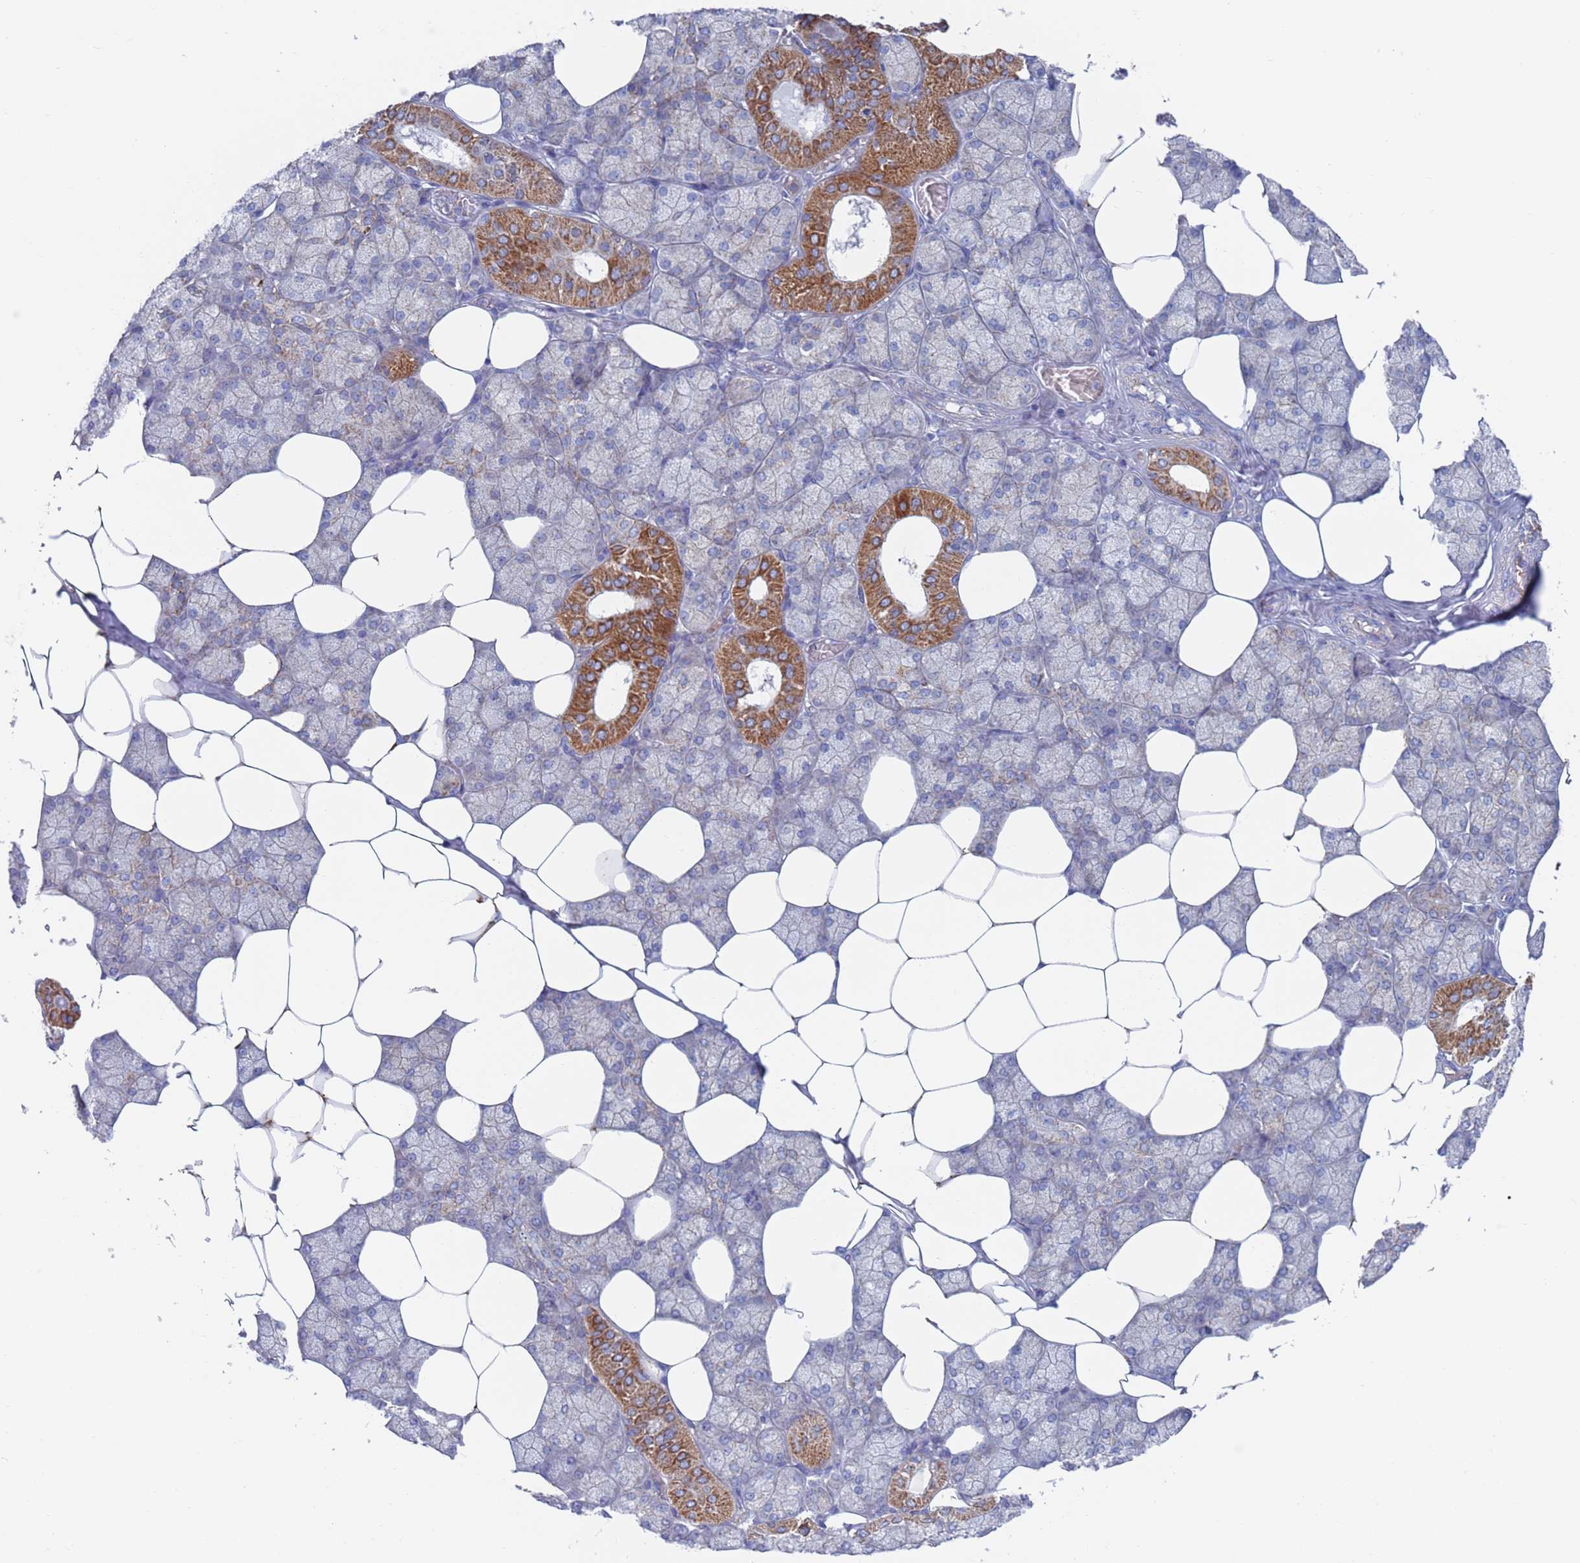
{"staining": {"intensity": "strong", "quantity": "<25%", "location": "cytoplasmic/membranous"}, "tissue": "salivary gland", "cell_type": "Glandular cells", "image_type": "normal", "snomed": [{"axis": "morphology", "description": "Normal tissue, NOS"}, {"axis": "topography", "description": "Salivary gland"}], "caption": "A histopathology image of salivary gland stained for a protein demonstrates strong cytoplasmic/membranous brown staining in glandular cells. Nuclei are stained in blue.", "gene": "CHCHD6", "patient": {"sex": "male", "age": 62}}